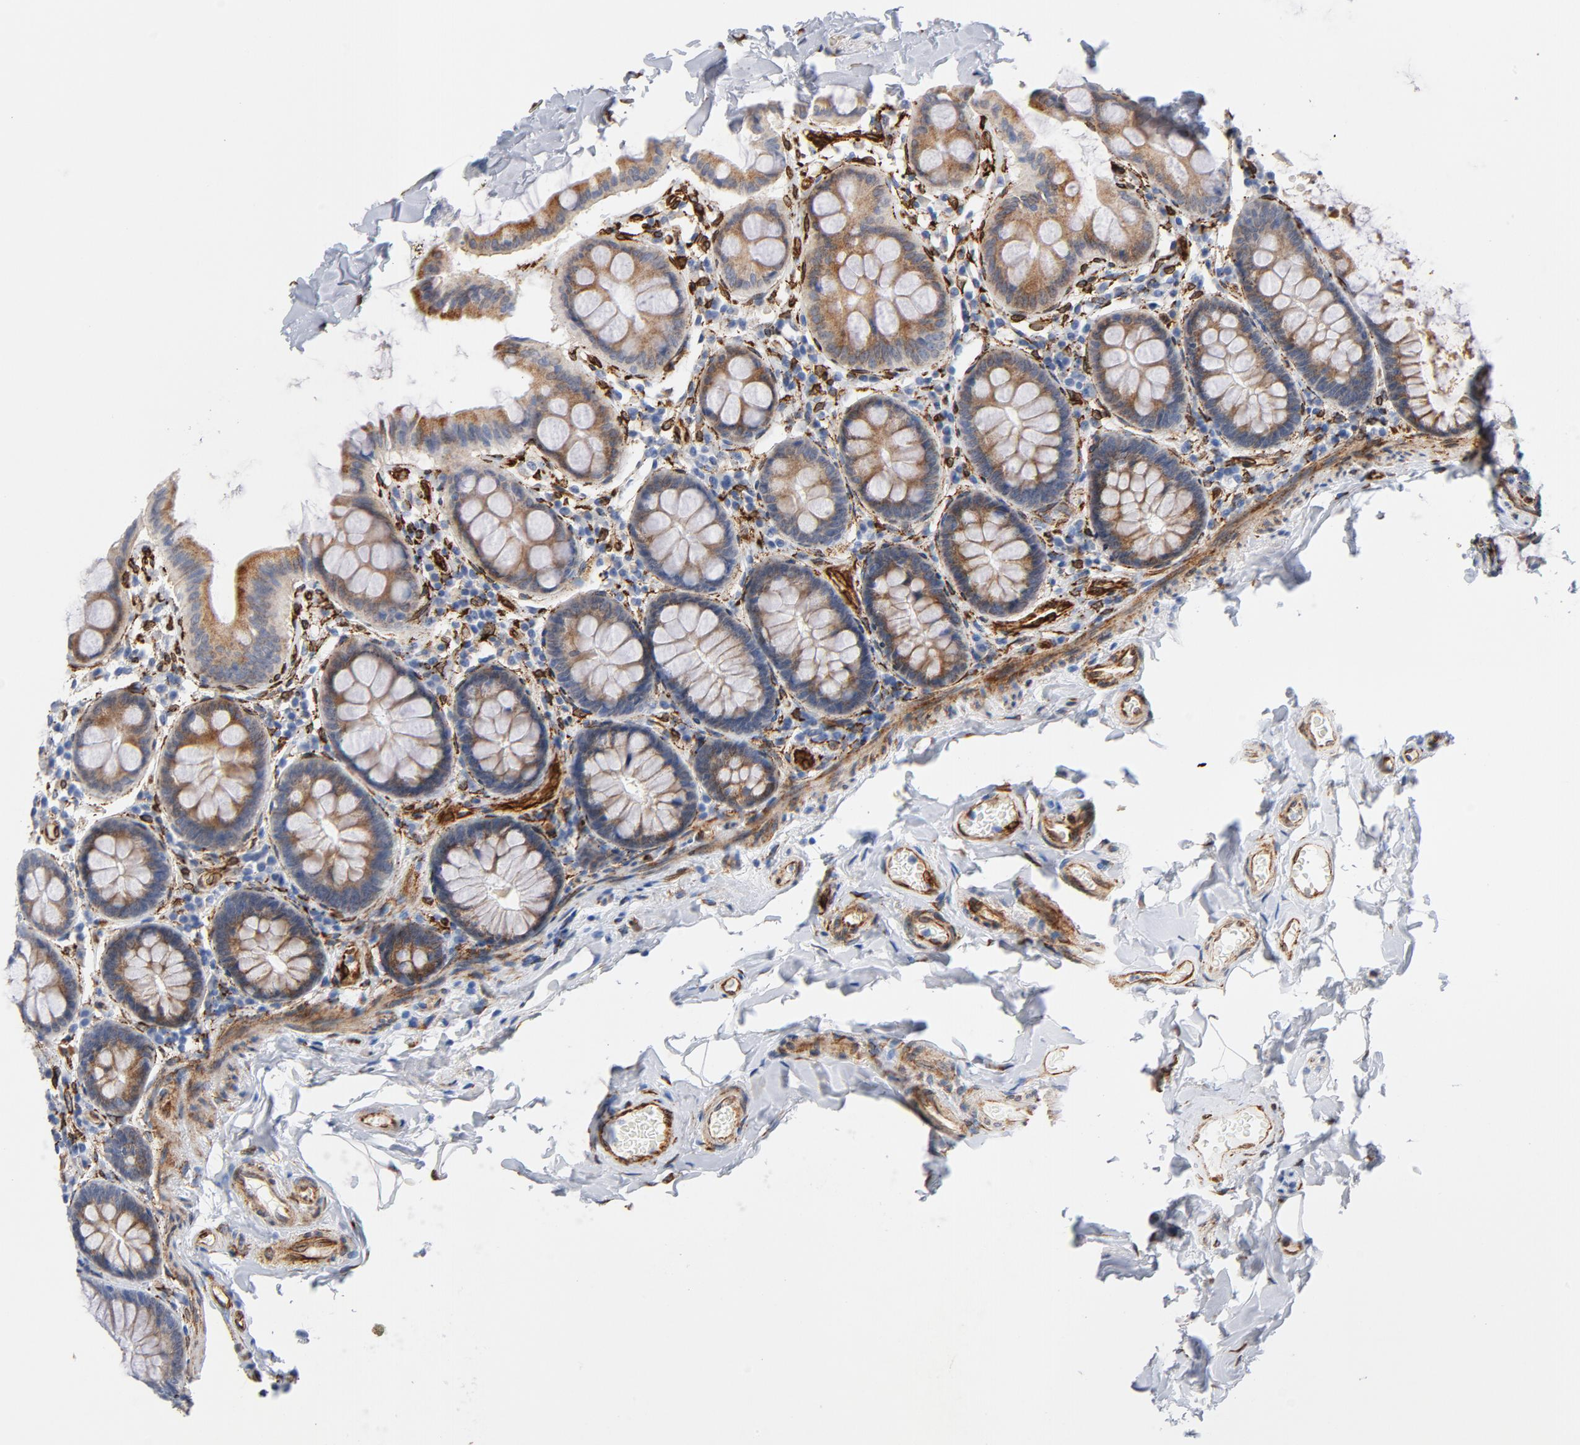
{"staining": {"intensity": "moderate", "quantity": ">75%", "location": "cytoplasmic/membranous"}, "tissue": "colon", "cell_type": "Endothelial cells", "image_type": "normal", "snomed": [{"axis": "morphology", "description": "Normal tissue, NOS"}, {"axis": "topography", "description": "Colon"}], "caption": "Endothelial cells demonstrate medium levels of moderate cytoplasmic/membranous positivity in approximately >75% of cells in normal colon. Nuclei are stained in blue.", "gene": "SERPINH1", "patient": {"sex": "female", "age": 61}}